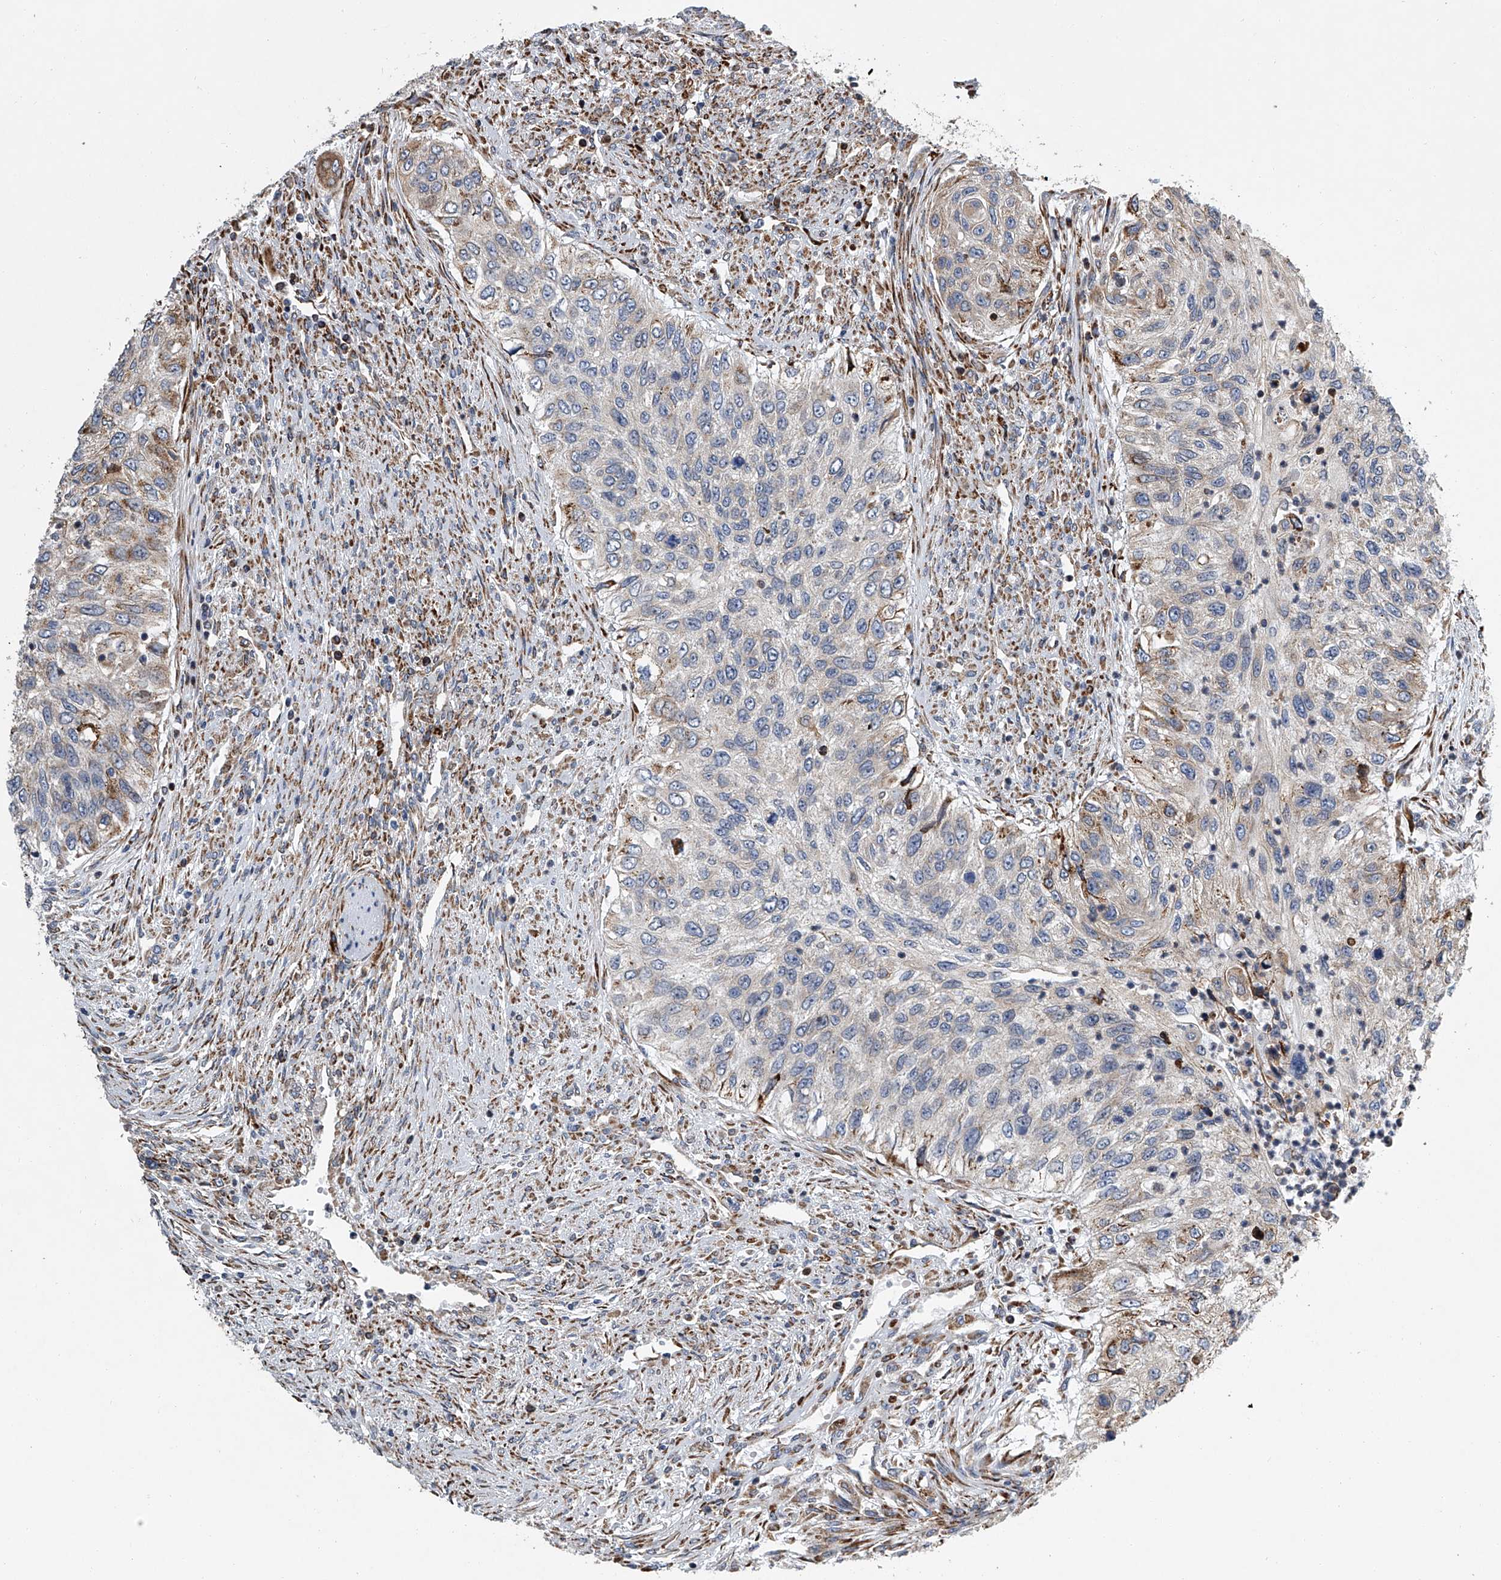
{"staining": {"intensity": "weak", "quantity": "25%-75%", "location": "cytoplasmic/membranous"}, "tissue": "urothelial cancer", "cell_type": "Tumor cells", "image_type": "cancer", "snomed": [{"axis": "morphology", "description": "Urothelial carcinoma, High grade"}, {"axis": "topography", "description": "Urinary bladder"}], "caption": "A low amount of weak cytoplasmic/membranous positivity is appreciated in about 25%-75% of tumor cells in urothelial cancer tissue.", "gene": "TMEM63C", "patient": {"sex": "female", "age": 60}}